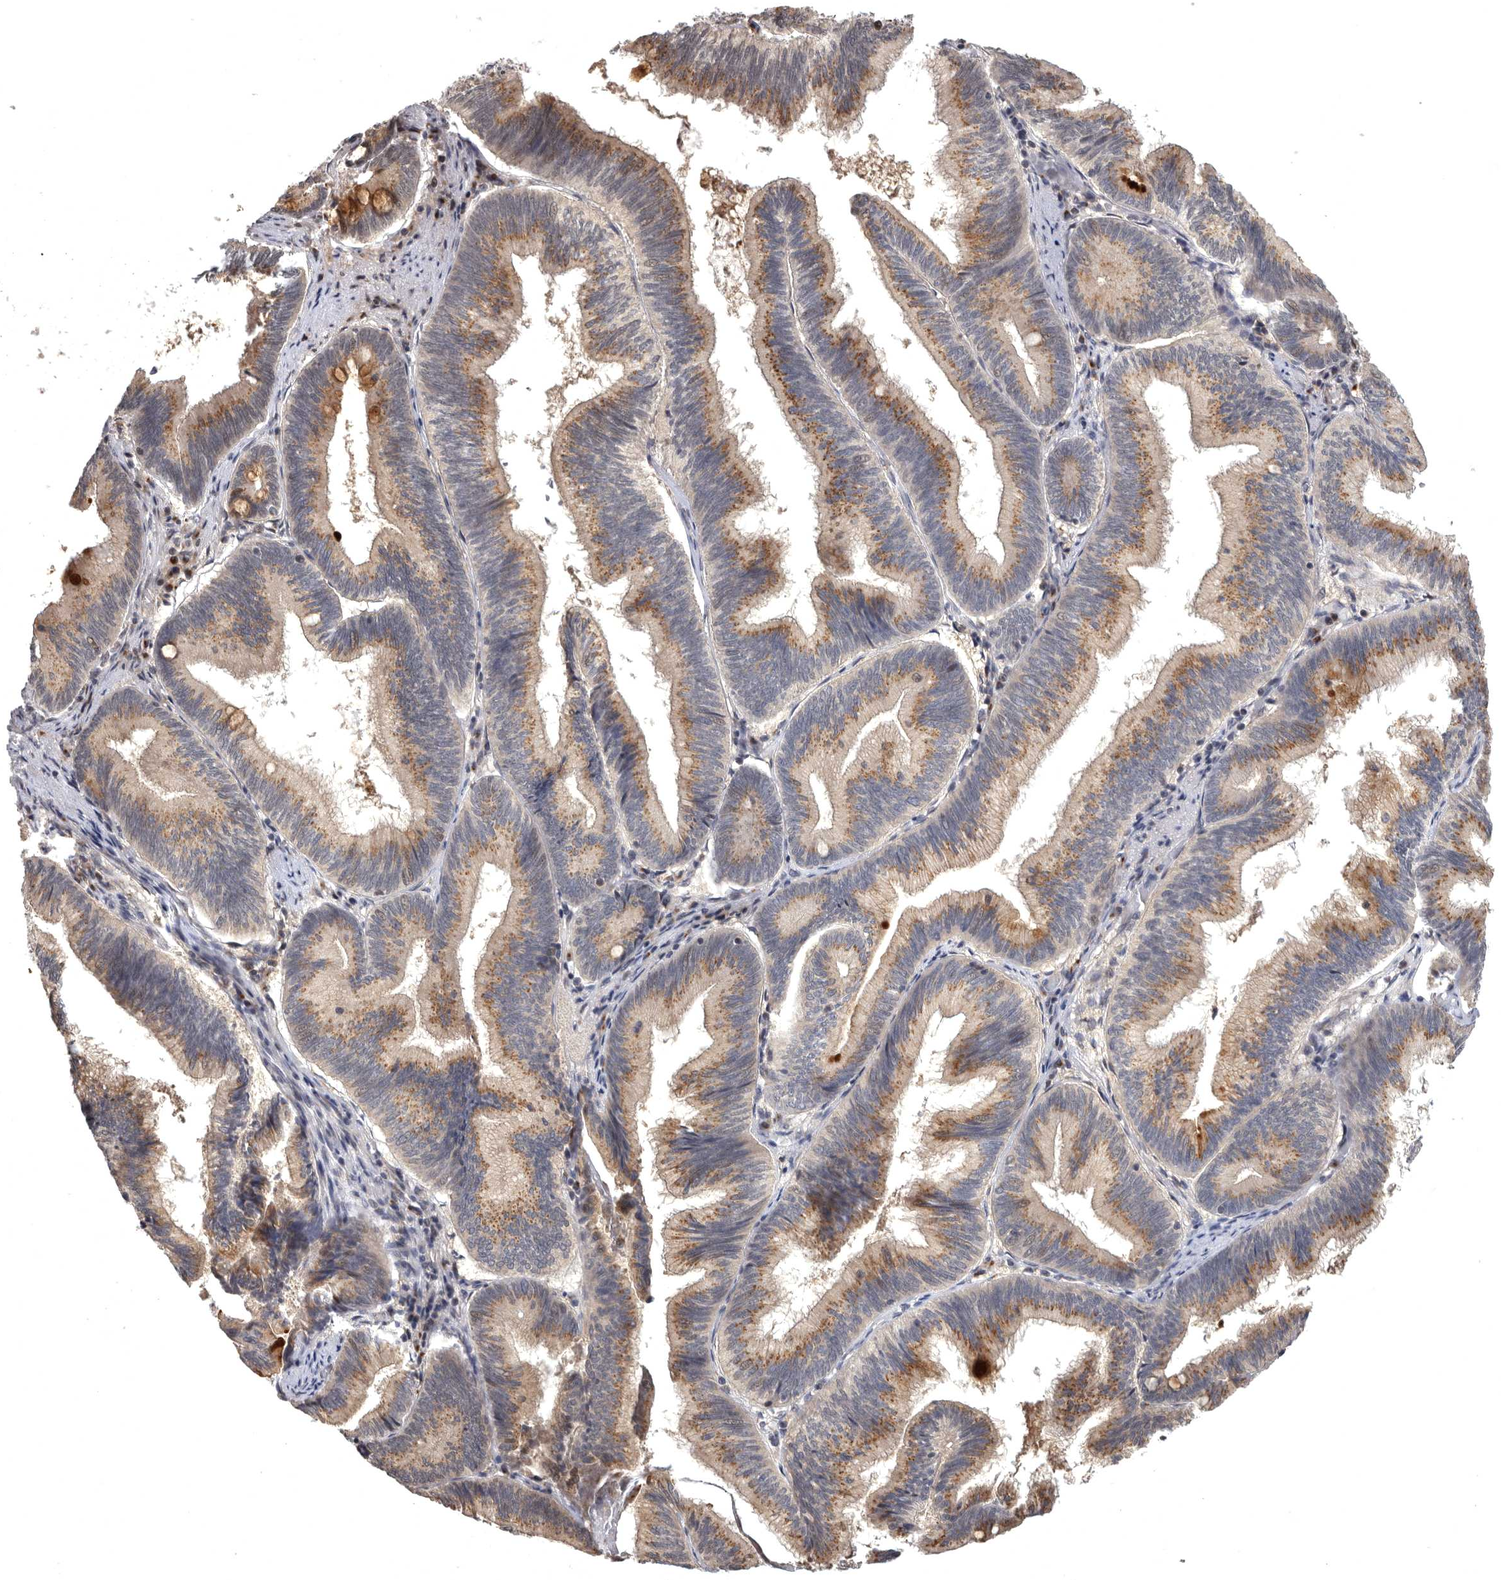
{"staining": {"intensity": "moderate", "quantity": ">75%", "location": "cytoplasmic/membranous"}, "tissue": "pancreatic cancer", "cell_type": "Tumor cells", "image_type": "cancer", "snomed": [{"axis": "morphology", "description": "Adenocarcinoma, NOS"}, {"axis": "topography", "description": "Pancreas"}], "caption": "This is an image of immunohistochemistry staining of pancreatic cancer (adenocarcinoma), which shows moderate positivity in the cytoplasmic/membranous of tumor cells.", "gene": "MAN2A1", "patient": {"sex": "male", "age": 82}}